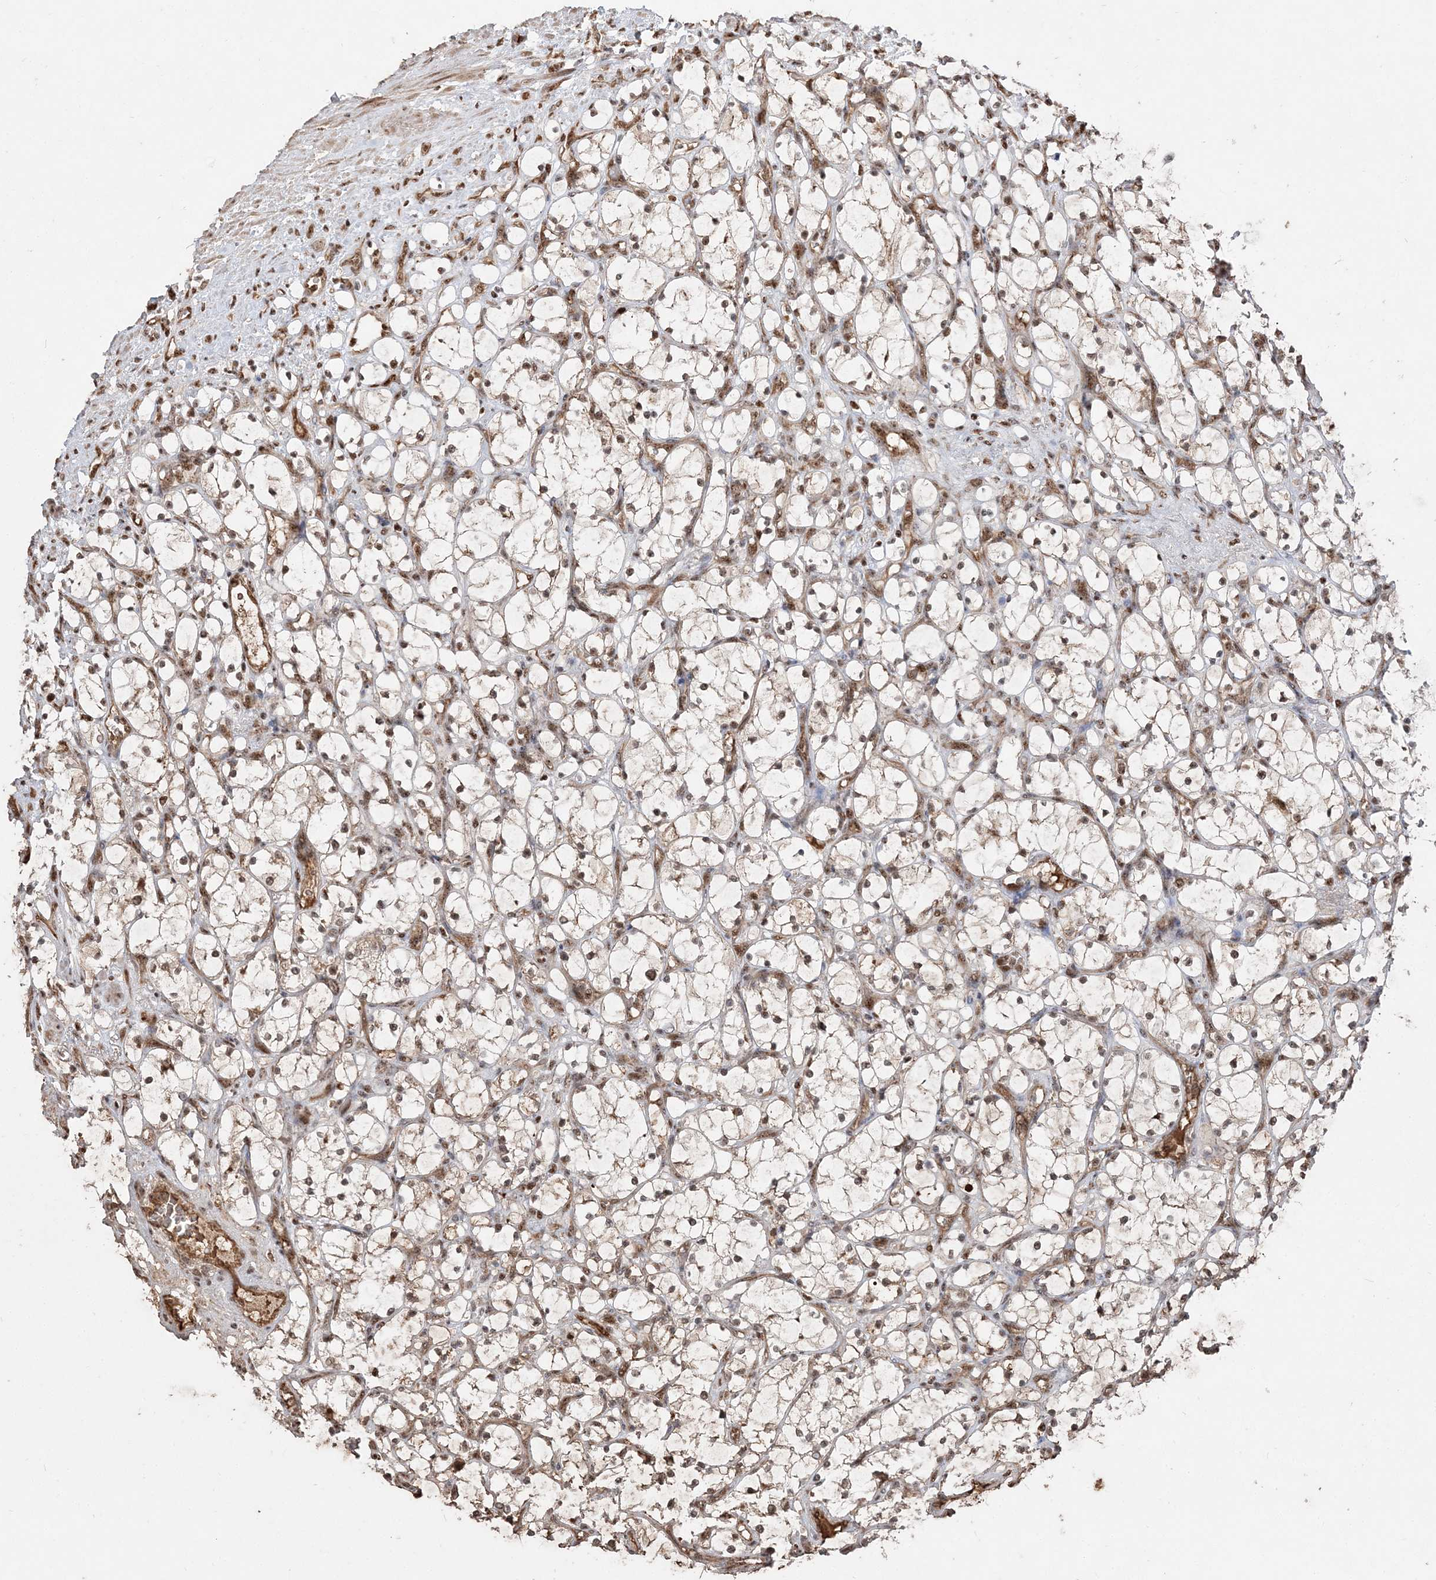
{"staining": {"intensity": "moderate", "quantity": ">75%", "location": "cytoplasmic/membranous,nuclear"}, "tissue": "renal cancer", "cell_type": "Tumor cells", "image_type": "cancer", "snomed": [{"axis": "morphology", "description": "Adenocarcinoma, NOS"}, {"axis": "topography", "description": "Kidney"}], "caption": "This is a micrograph of IHC staining of adenocarcinoma (renal), which shows moderate positivity in the cytoplasmic/membranous and nuclear of tumor cells.", "gene": "RBM17", "patient": {"sex": "female", "age": 69}}